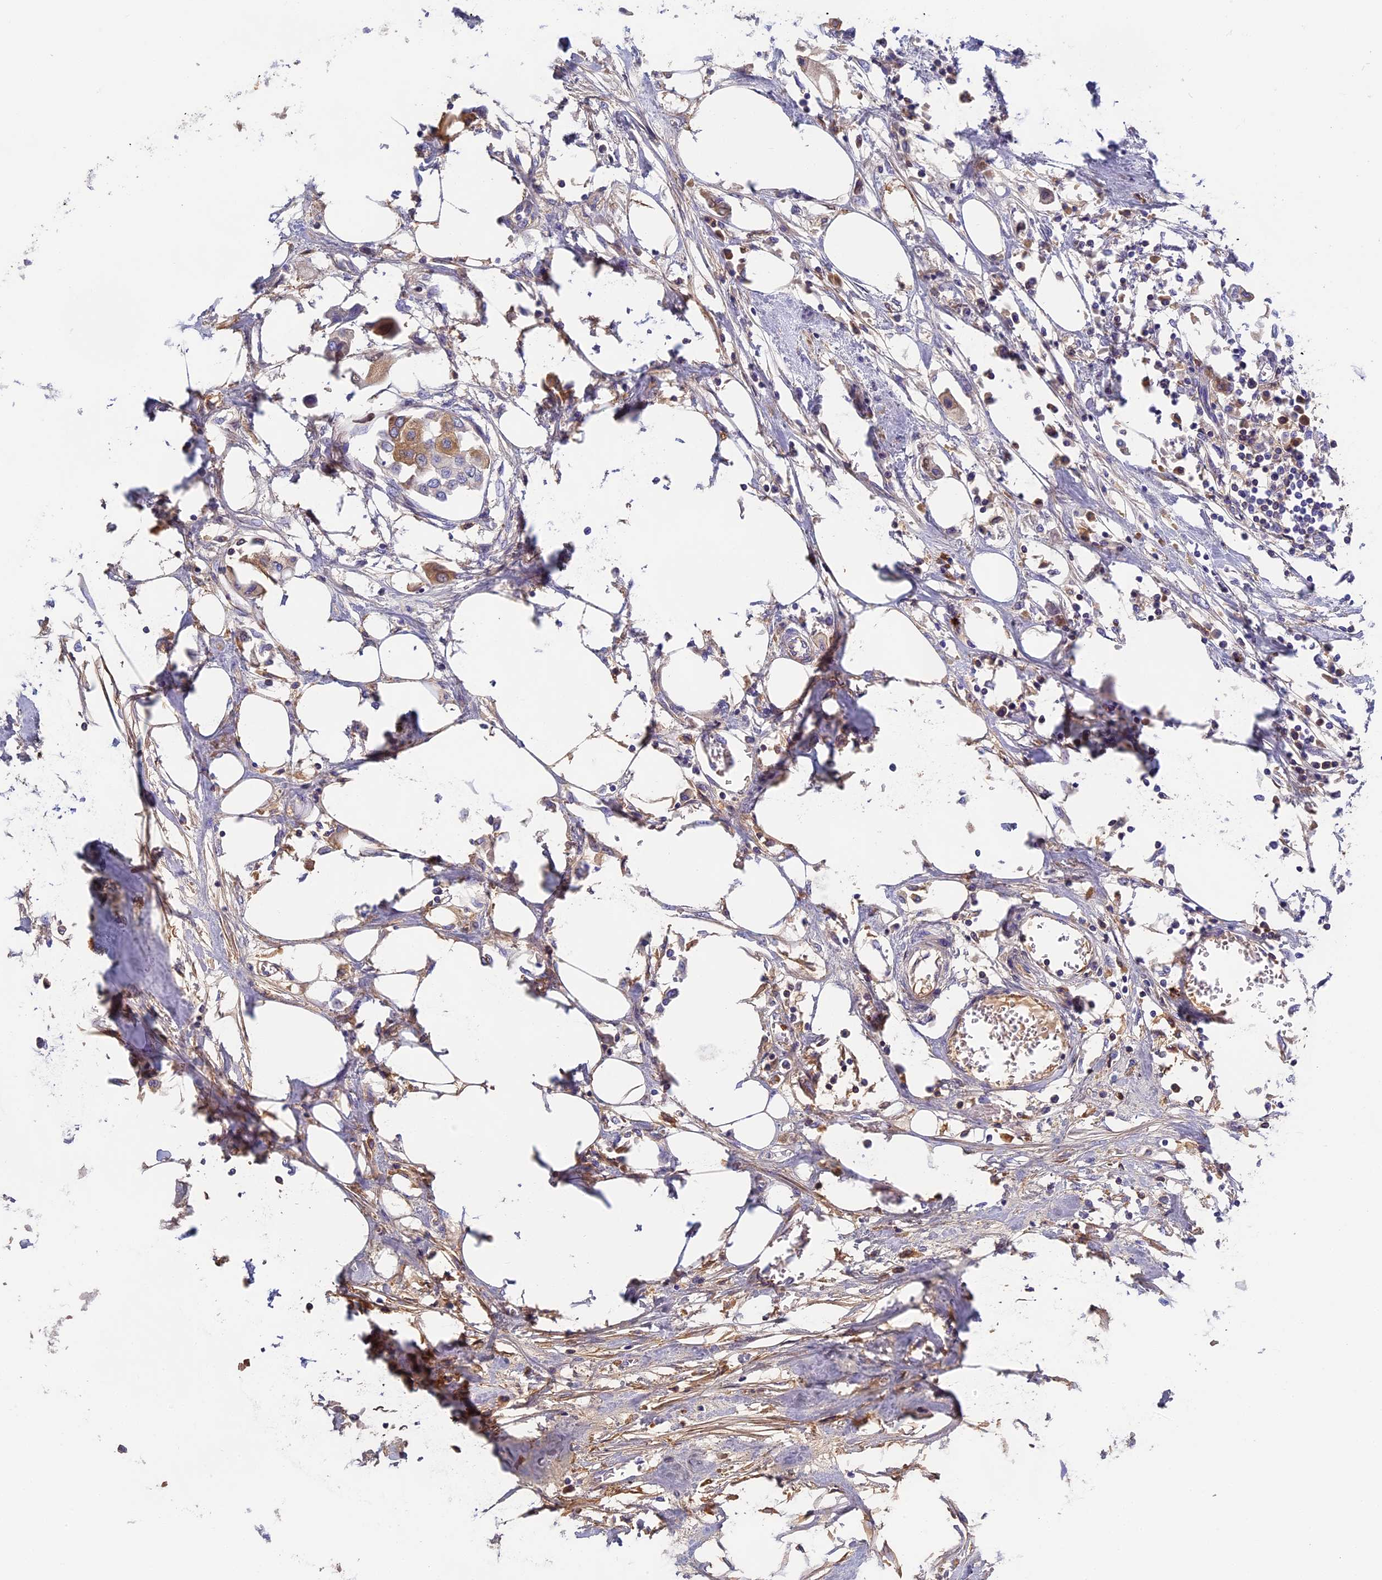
{"staining": {"intensity": "weak", "quantity": "25%-75%", "location": "cytoplasmic/membranous"}, "tissue": "urothelial cancer", "cell_type": "Tumor cells", "image_type": "cancer", "snomed": [{"axis": "morphology", "description": "Urothelial carcinoma, High grade"}, {"axis": "topography", "description": "Urinary bladder"}], "caption": "Human high-grade urothelial carcinoma stained with a brown dye shows weak cytoplasmic/membranous positive positivity in approximately 25%-75% of tumor cells.", "gene": "ADGRD1", "patient": {"sex": "male", "age": 64}}